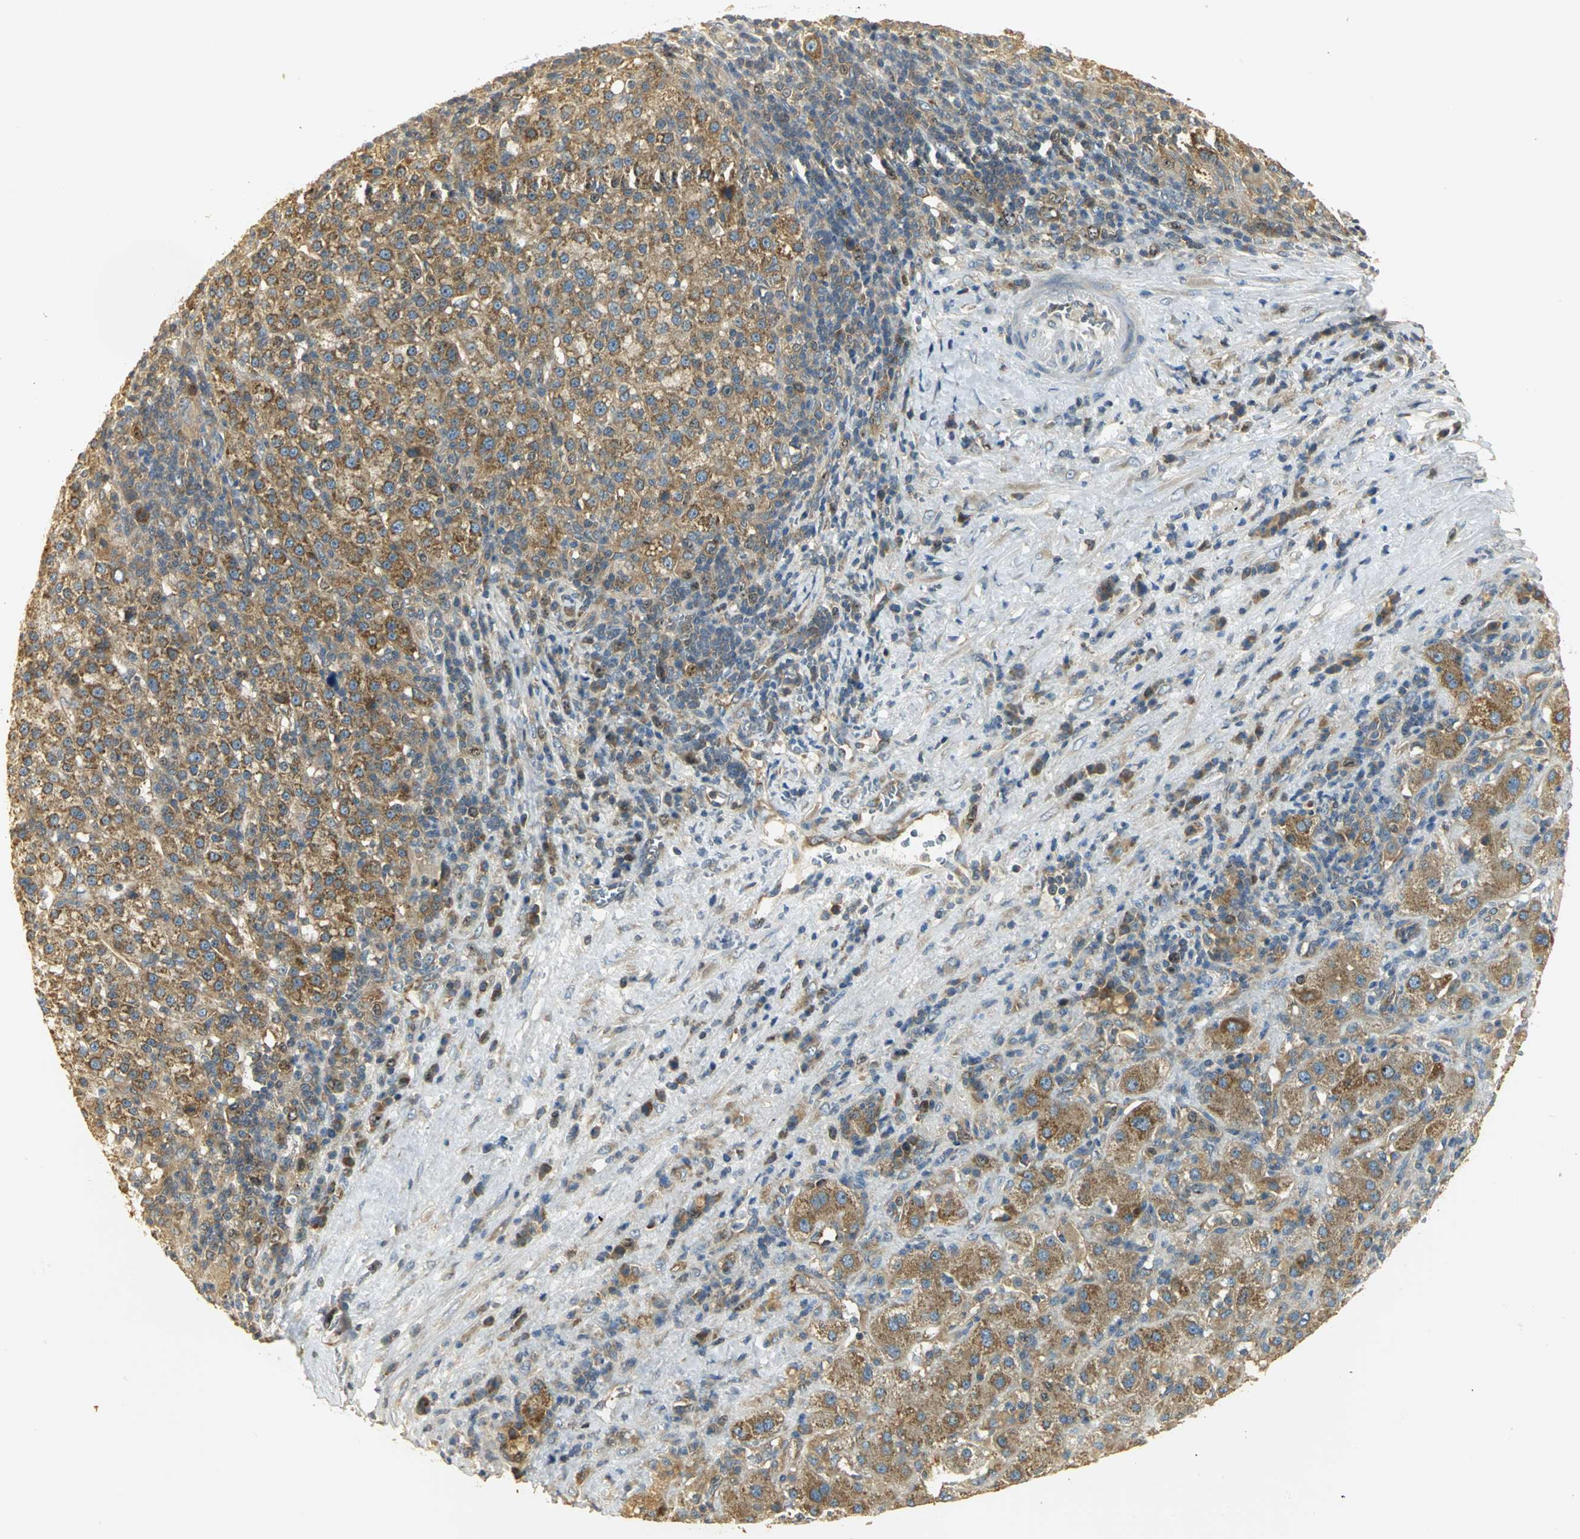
{"staining": {"intensity": "moderate", "quantity": ">75%", "location": "cytoplasmic/membranous"}, "tissue": "liver cancer", "cell_type": "Tumor cells", "image_type": "cancer", "snomed": [{"axis": "morphology", "description": "Carcinoma, Hepatocellular, NOS"}, {"axis": "topography", "description": "Liver"}], "caption": "The micrograph displays immunohistochemical staining of liver cancer. There is moderate cytoplasmic/membranous expression is seen in approximately >75% of tumor cells. (DAB IHC, brown staining for protein, blue staining for nuclei).", "gene": "RARS1", "patient": {"sex": "female", "age": 58}}